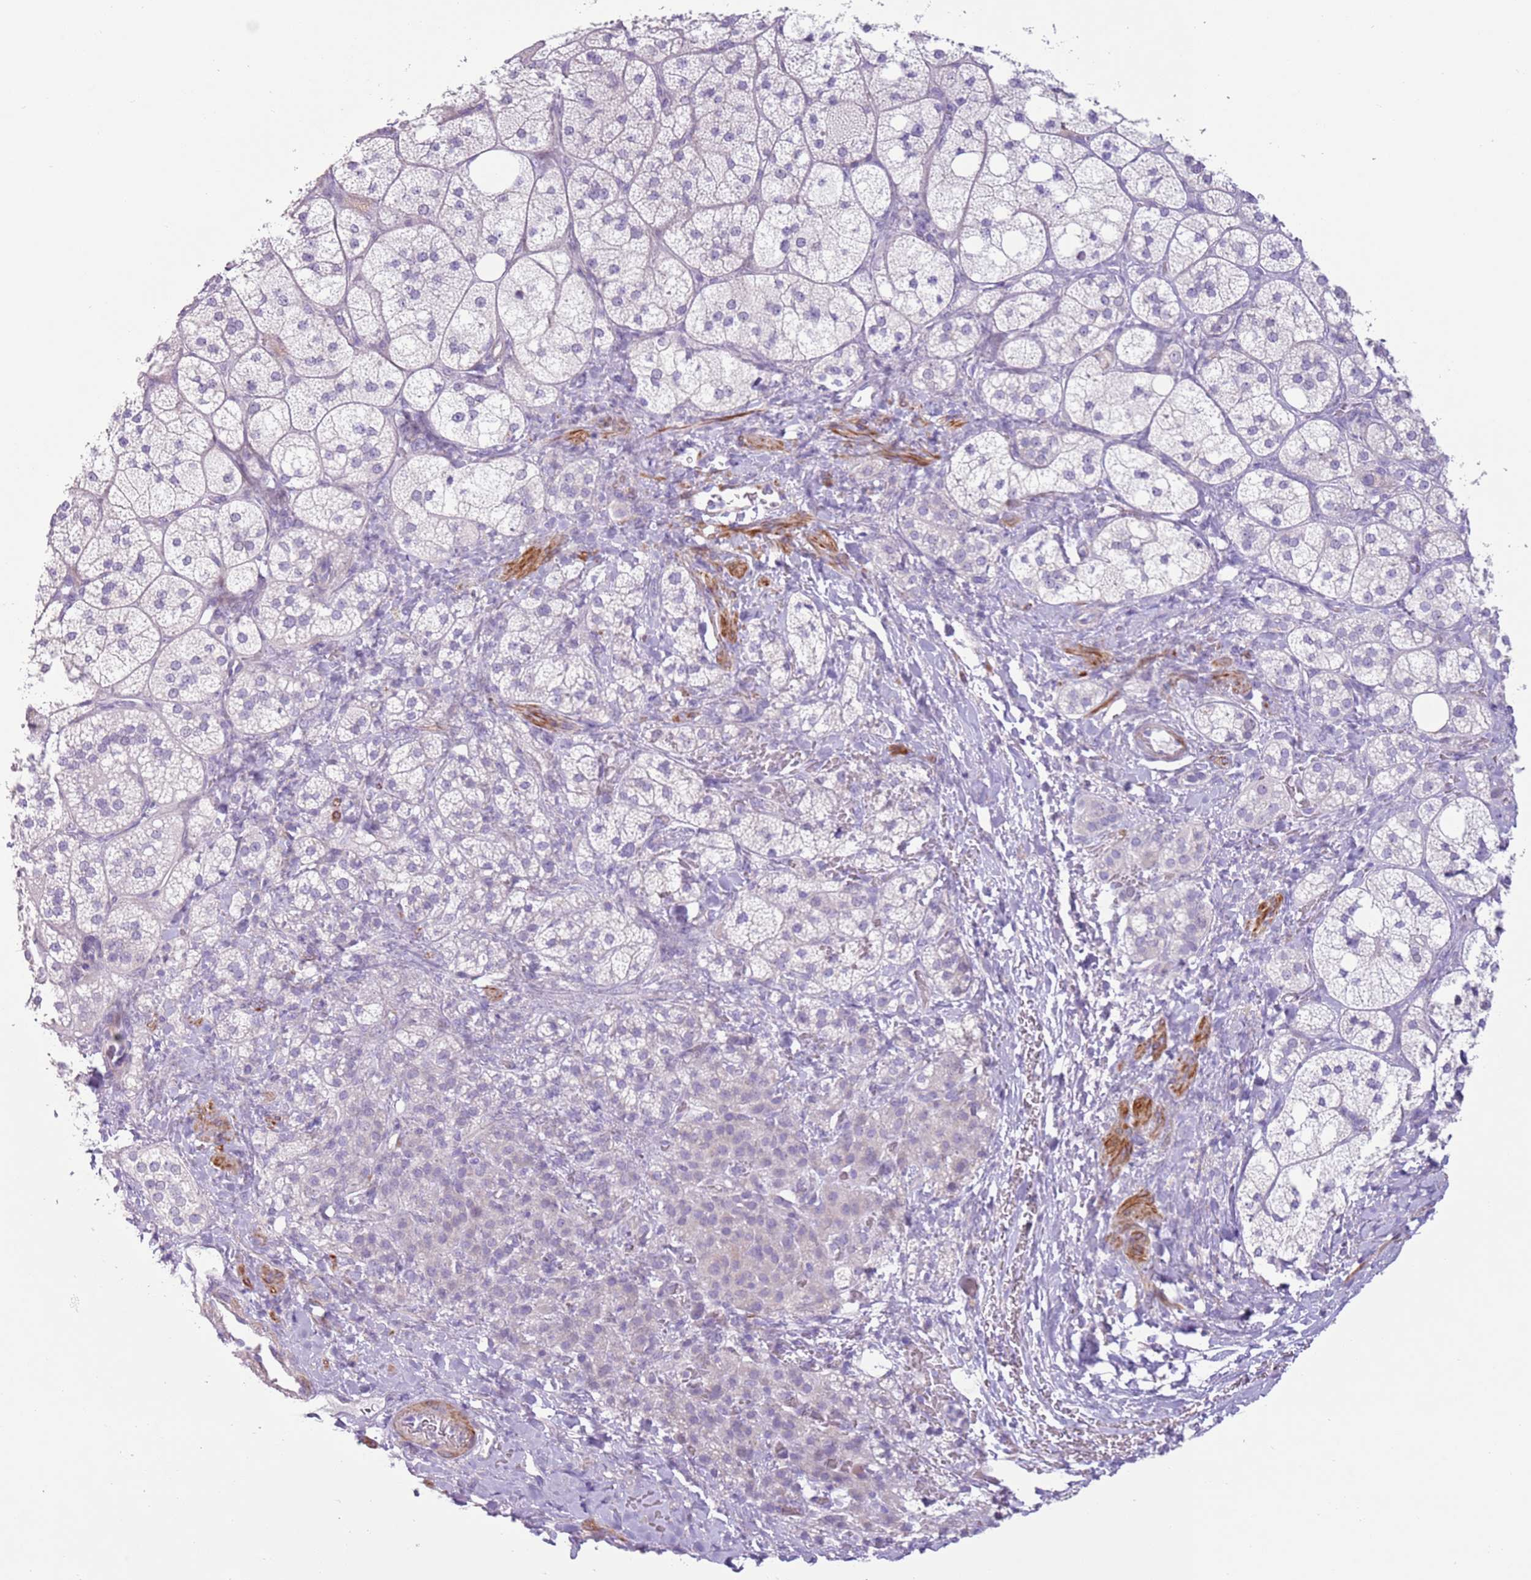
{"staining": {"intensity": "weak", "quantity": "<25%", "location": "cytoplasmic/membranous"}, "tissue": "adrenal gland", "cell_type": "Glandular cells", "image_type": "normal", "snomed": [{"axis": "morphology", "description": "Normal tissue, NOS"}, {"axis": "topography", "description": "Adrenal gland"}], "caption": "Immunohistochemistry of normal human adrenal gland shows no staining in glandular cells.", "gene": "ZNF239", "patient": {"sex": "male", "age": 61}}